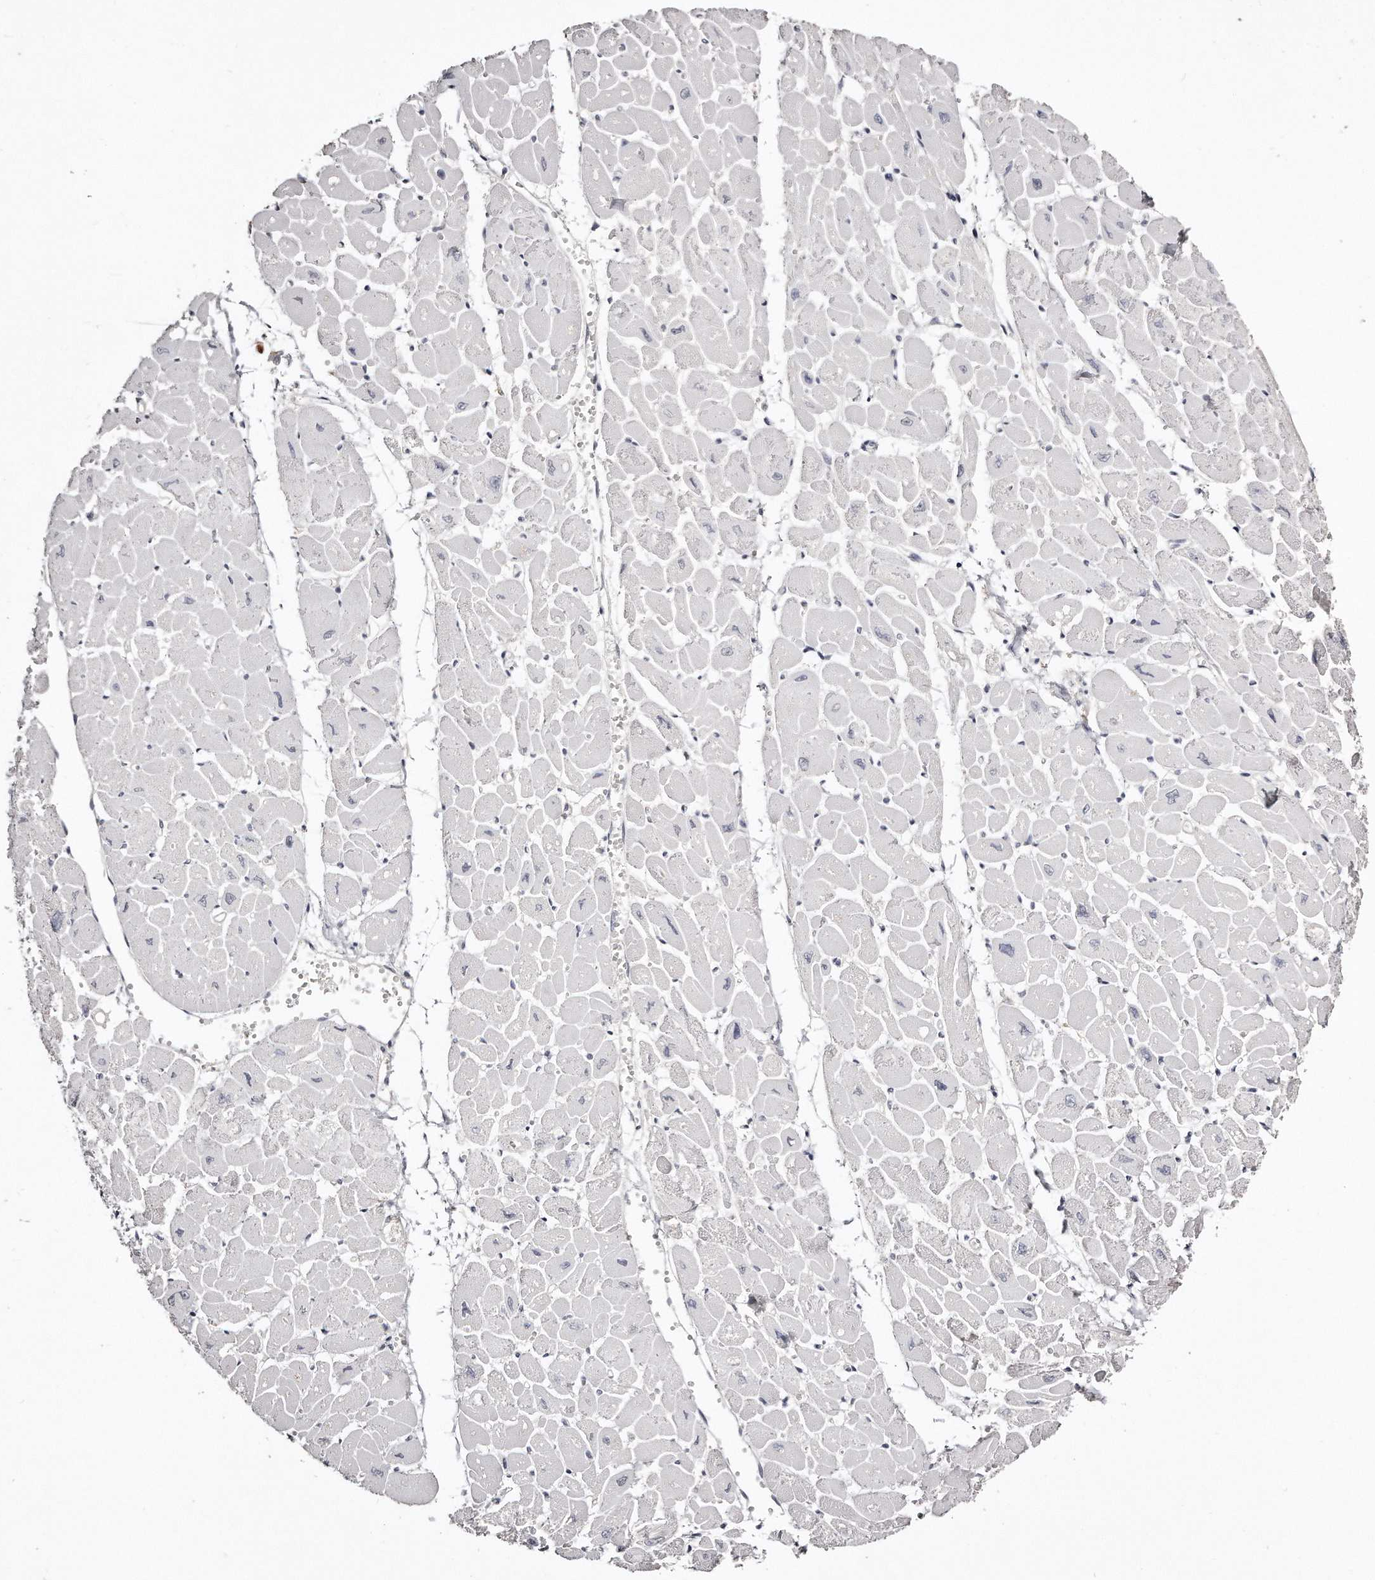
{"staining": {"intensity": "negative", "quantity": "none", "location": "none"}, "tissue": "heart muscle", "cell_type": "Cardiomyocytes", "image_type": "normal", "snomed": [{"axis": "morphology", "description": "Normal tissue, NOS"}, {"axis": "topography", "description": "Heart"}], "caption": "This image is of unremarkable heart muscle stained with immunohistochemistry (IHC) to label a protein in brown with the nuclei are counter-stained blue. There is no staining in cardiomyocytes.", "gene": "ZYG11A", "patient": {"sex": "female", "age": 54}}